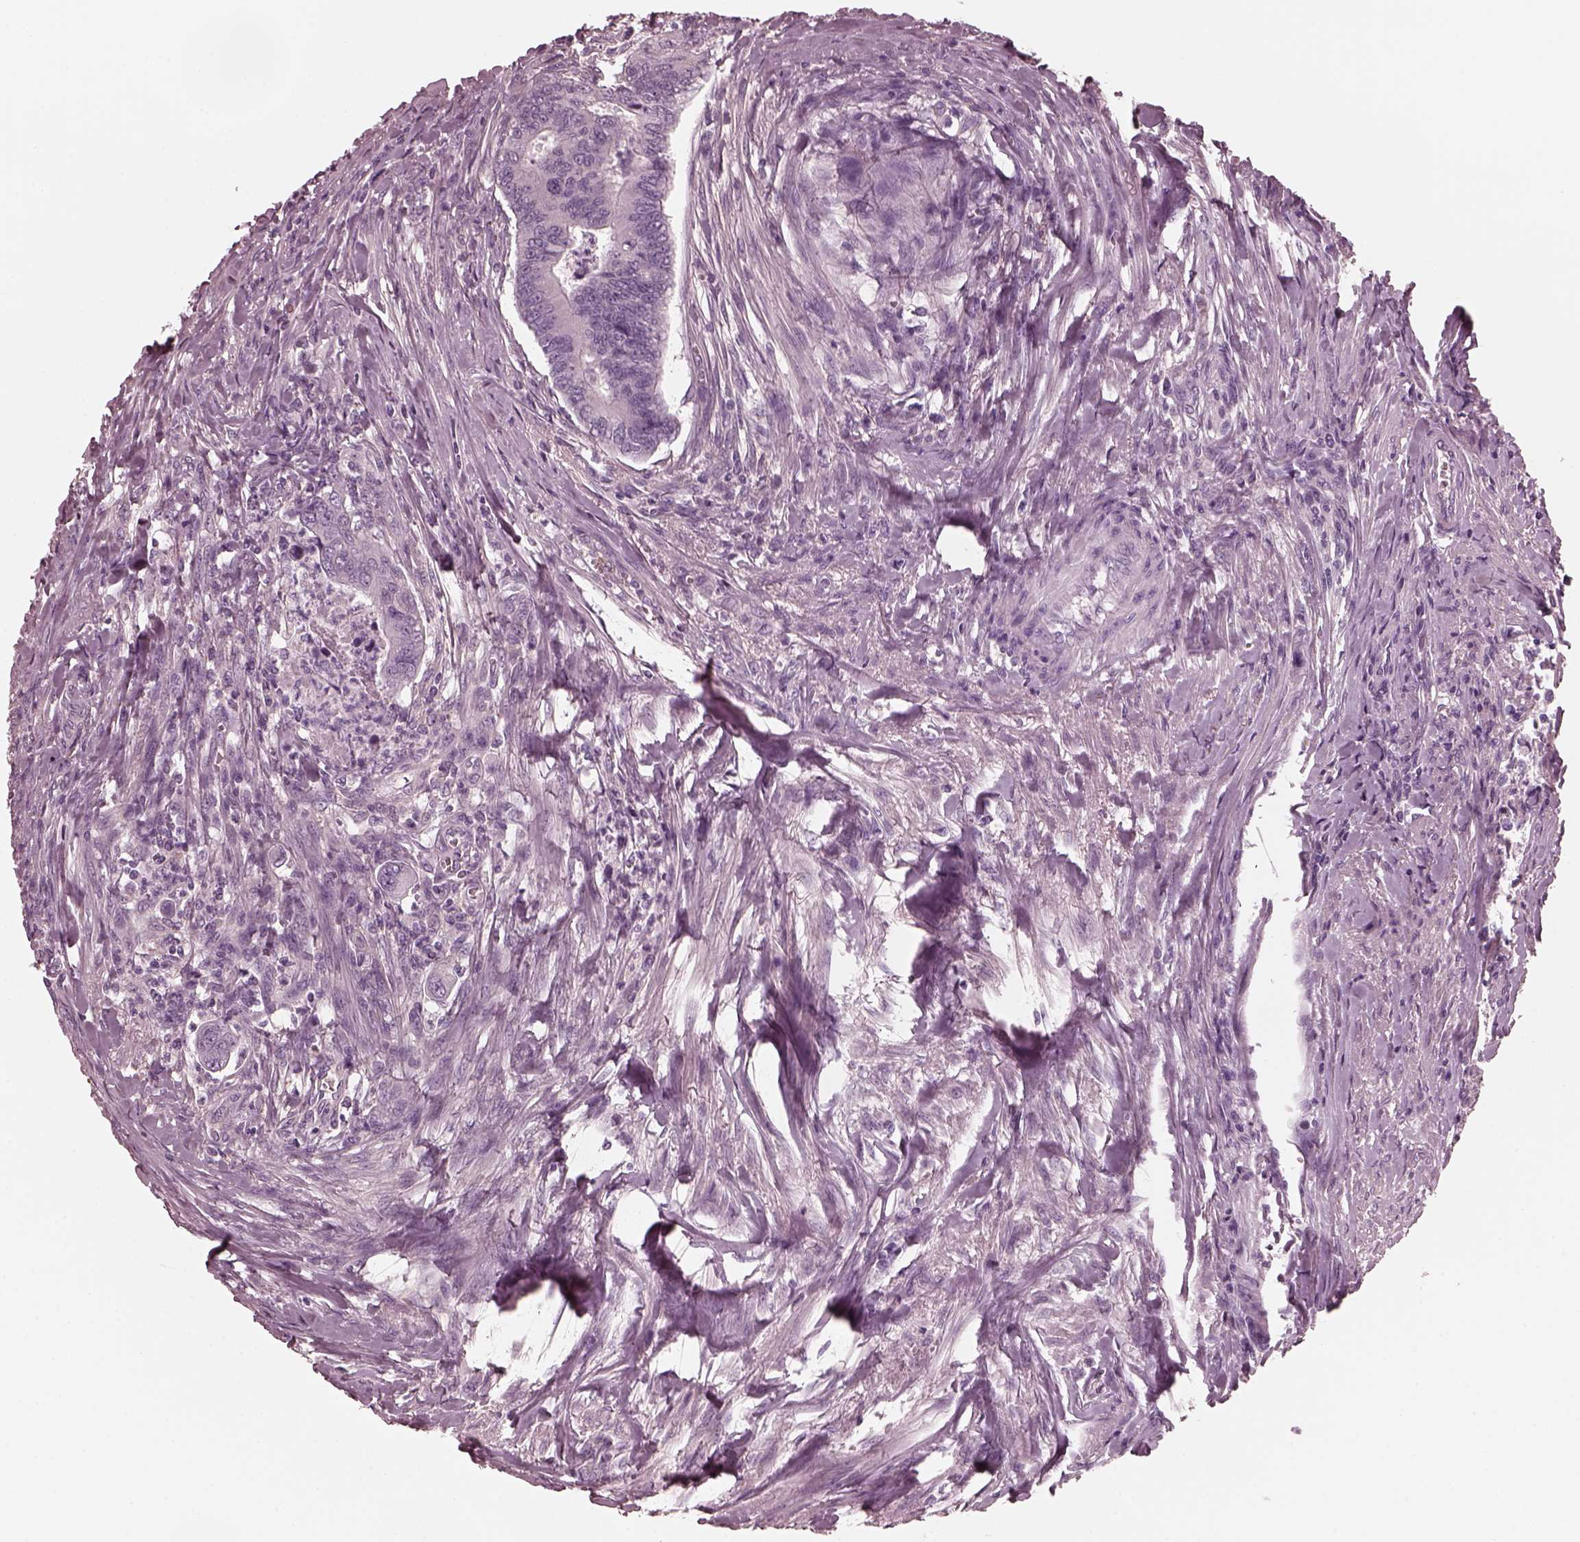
{"staining": {"intensity": "negative", "quantity": "none", "location": "none"}, "tissue": "colorectal cancer", "cell_type": "Tumor cells", "image_type": "cancer", "snomed": [{"axis": "morphology", "description": "Adenocarcinoma, NOS"}, {"axis": "topography", "description": "Colon"}], "caption": "Tumor cells are negative for protein expression in human adenocarcinoma (colorectal).", "gene": "CGA", "patient": {"sex": "female", "age": 67}}